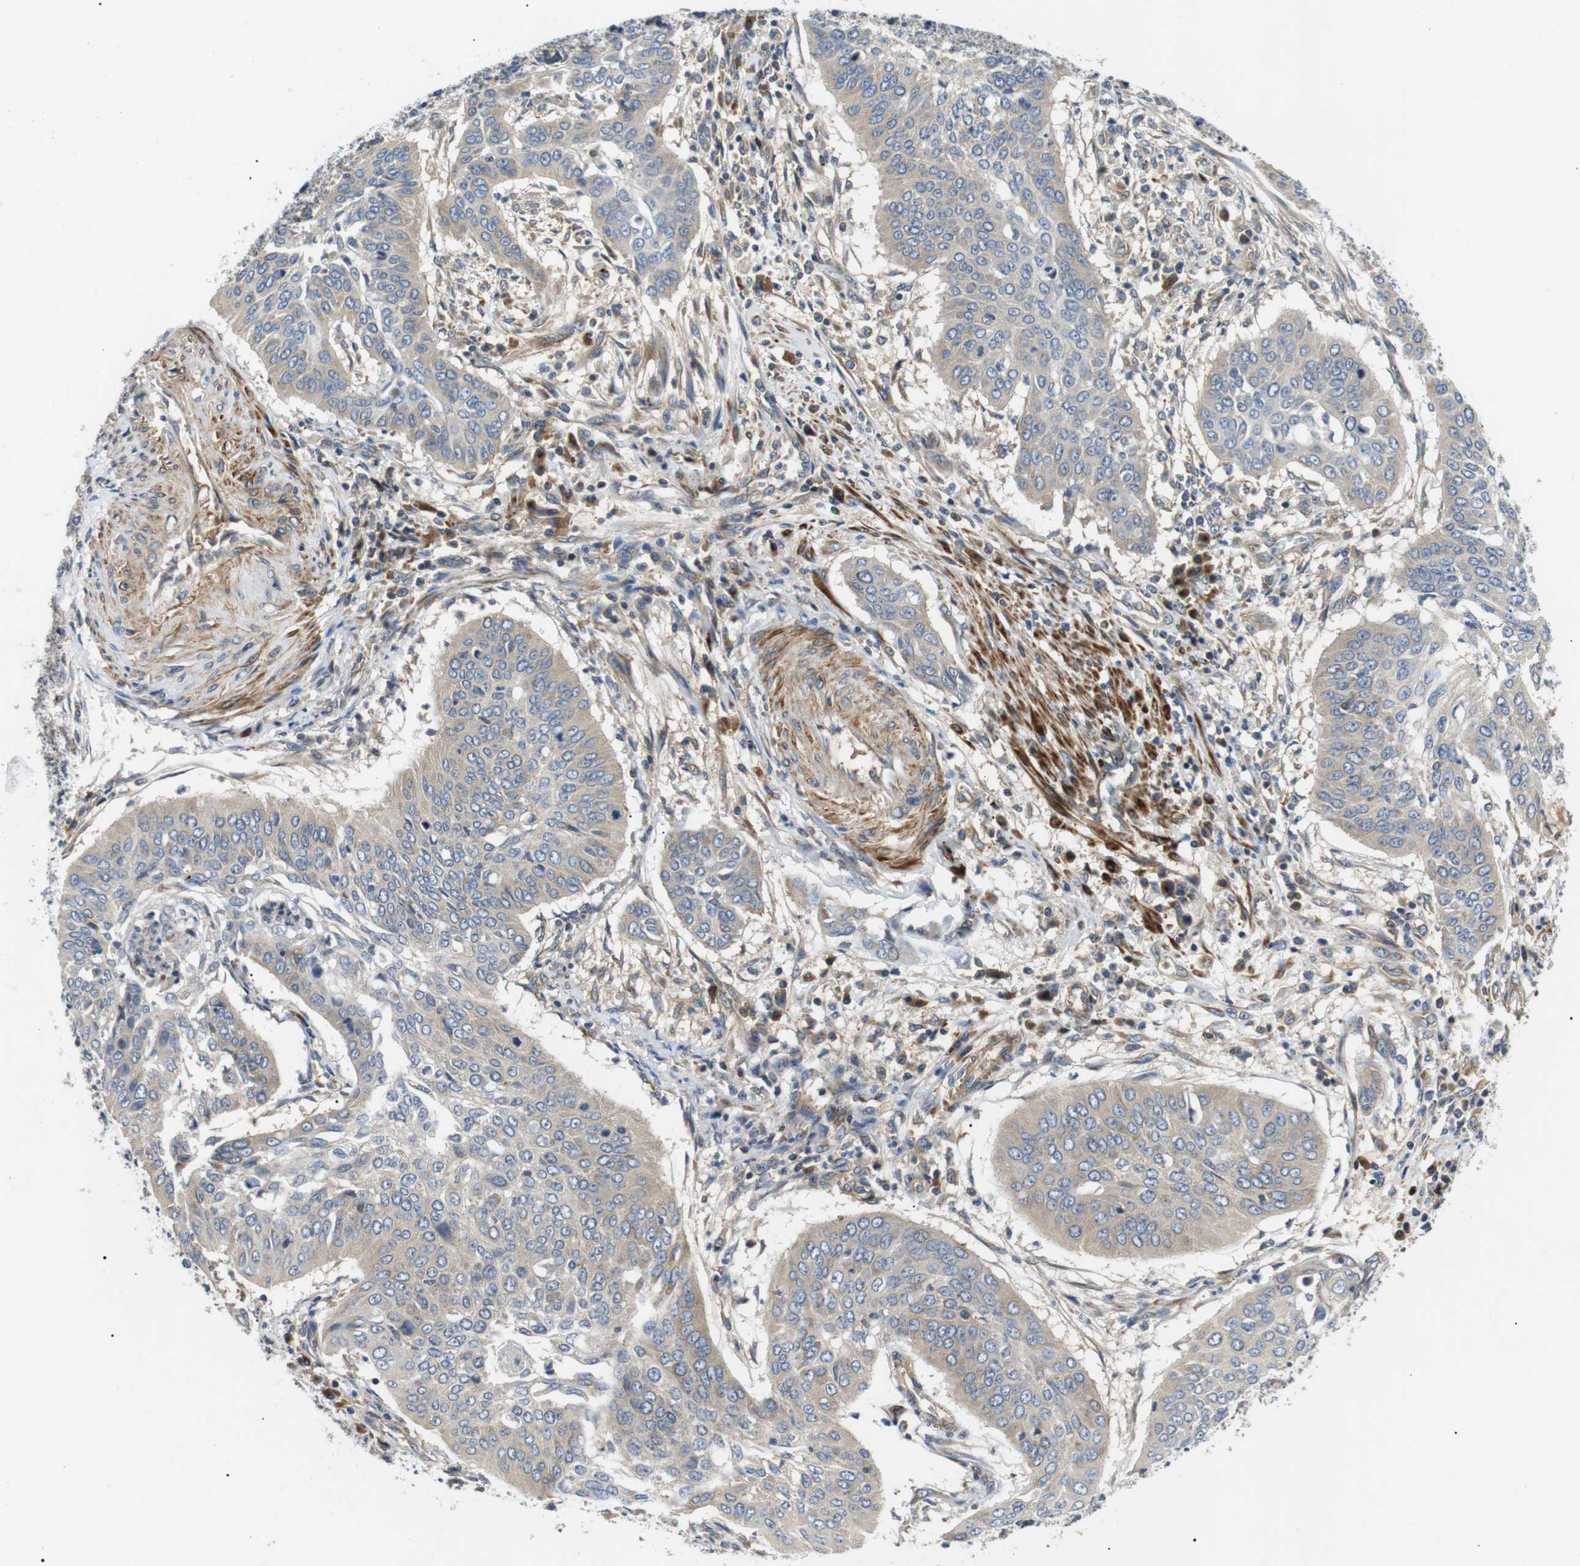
{"staining": {"intensity": "negative", "quantity": "none", "location": "none"}, "tissue": "cervical cancer", "cell_type": "Tumor cells", "image_type": "cancer", "snomed": [{"axis": "morphology", "description": "Normal tissue, NOS"}, {"axis": "morphology", "description": "Squamous cell carcinoma, NOS"}, {"axis": "topography", "description": "Cervix"}], "caption": "Tumor cells are negative for protein expression in human cervical cancer (squamous cell carcinoma). (Brightfield microscopy of DAB immunohistochemistry (IHC) at high magnification).", "gene": "DIPK1A", "patient": {"sex": "female", "age": 39}}